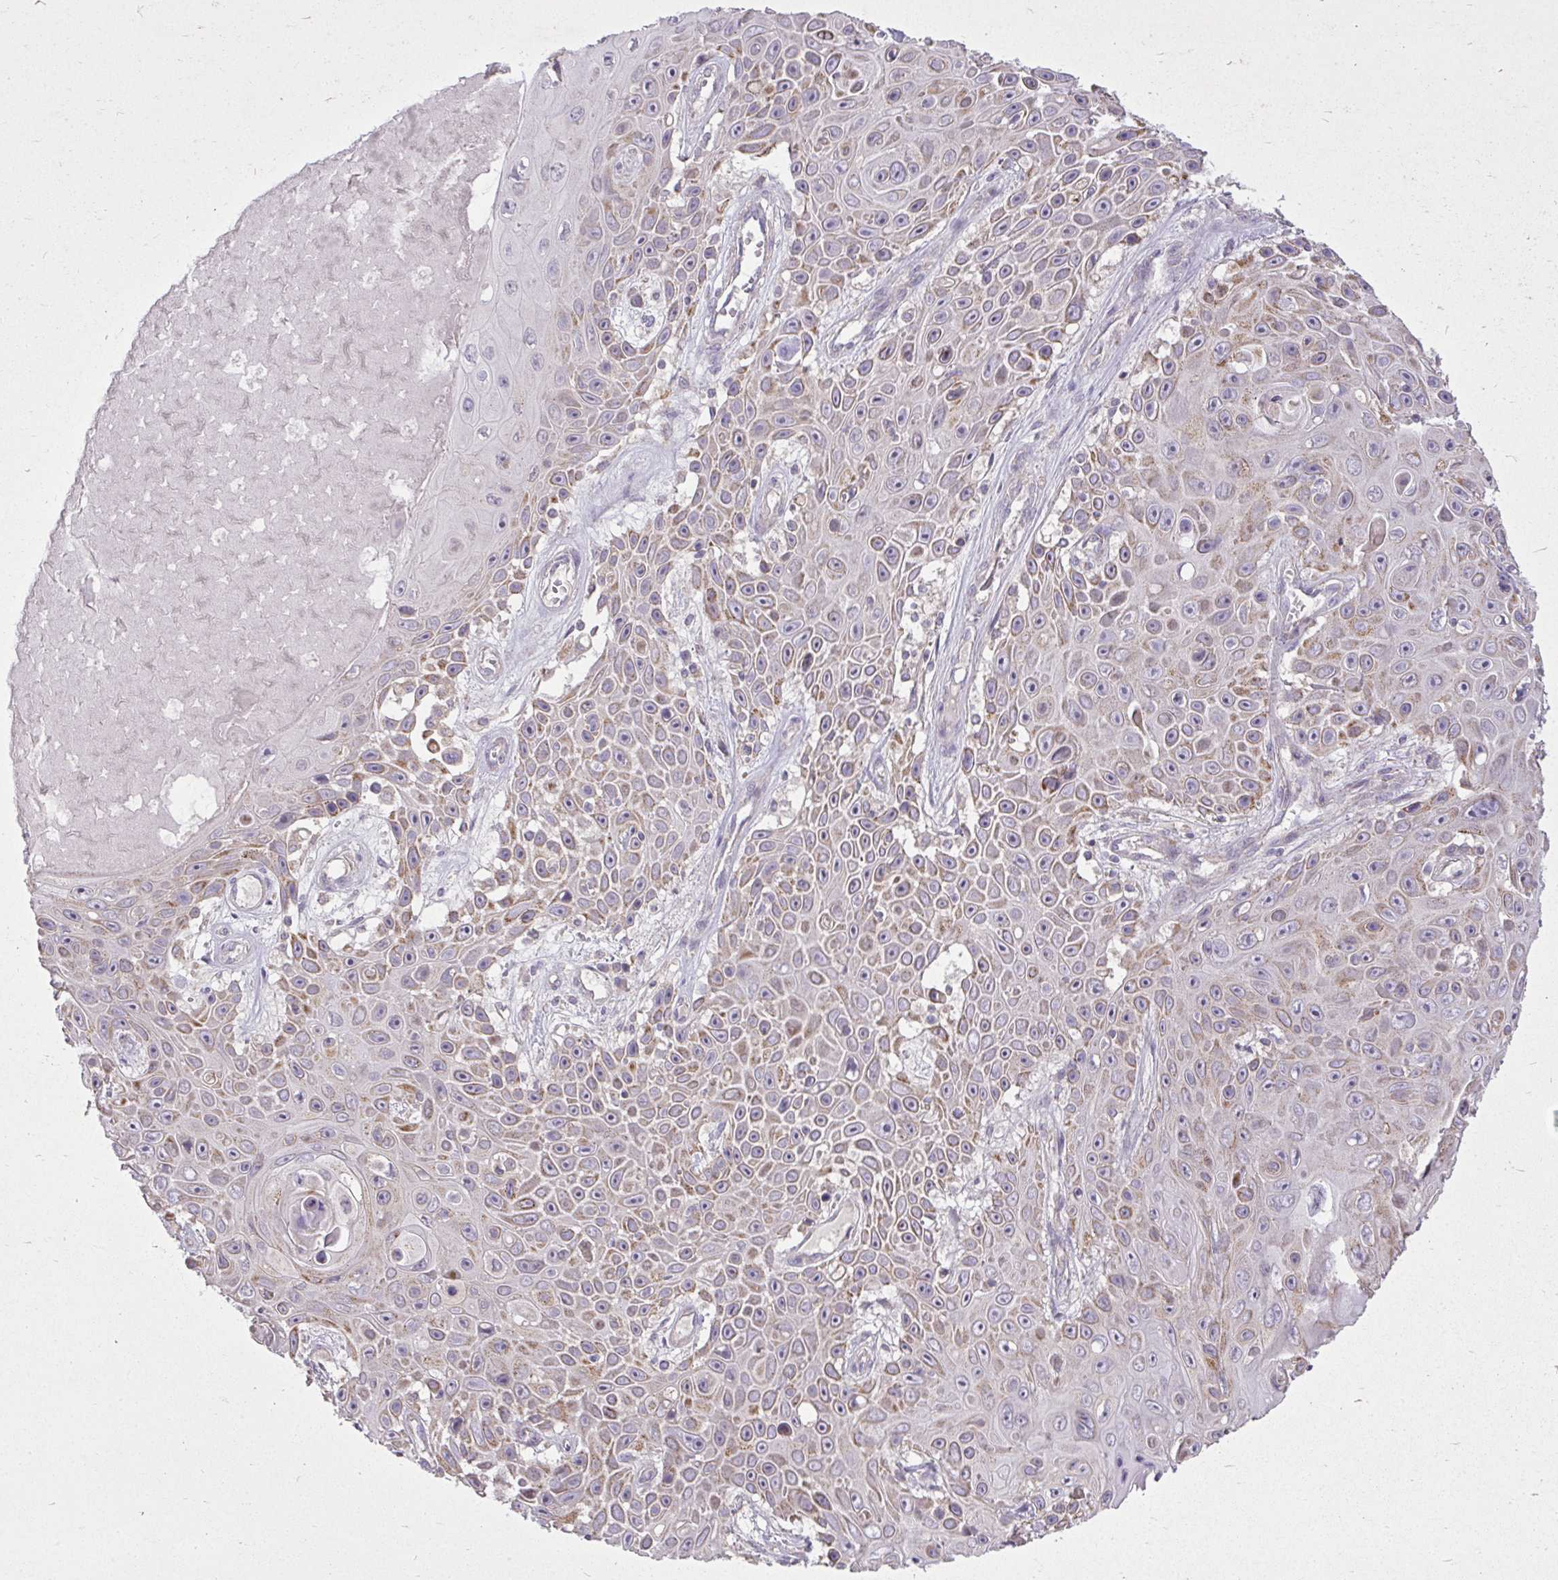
{"staining": {"intensity": "moderate", "quantity": "<25%", "location": "cytoplasmic/membranous"}, "tissue": "skin cancer", "cell_type": "Tumor cells", "image_type": "cancer", "snomed": [{"axis": "morphology", "description": "Squamous cell carcinoma, NOS"}, {"axis": "topography", "description": "Skin"}], "caption": "Immunohistochemistry (IHC) (DAB) staining of human skin squamous cell carcinoma exhibits moderate cytoplasmic/membranous protein staining in about <25% of tumor cells.", "gene": "STRIP1", "patient": {"sex": "male", "age": 82}}